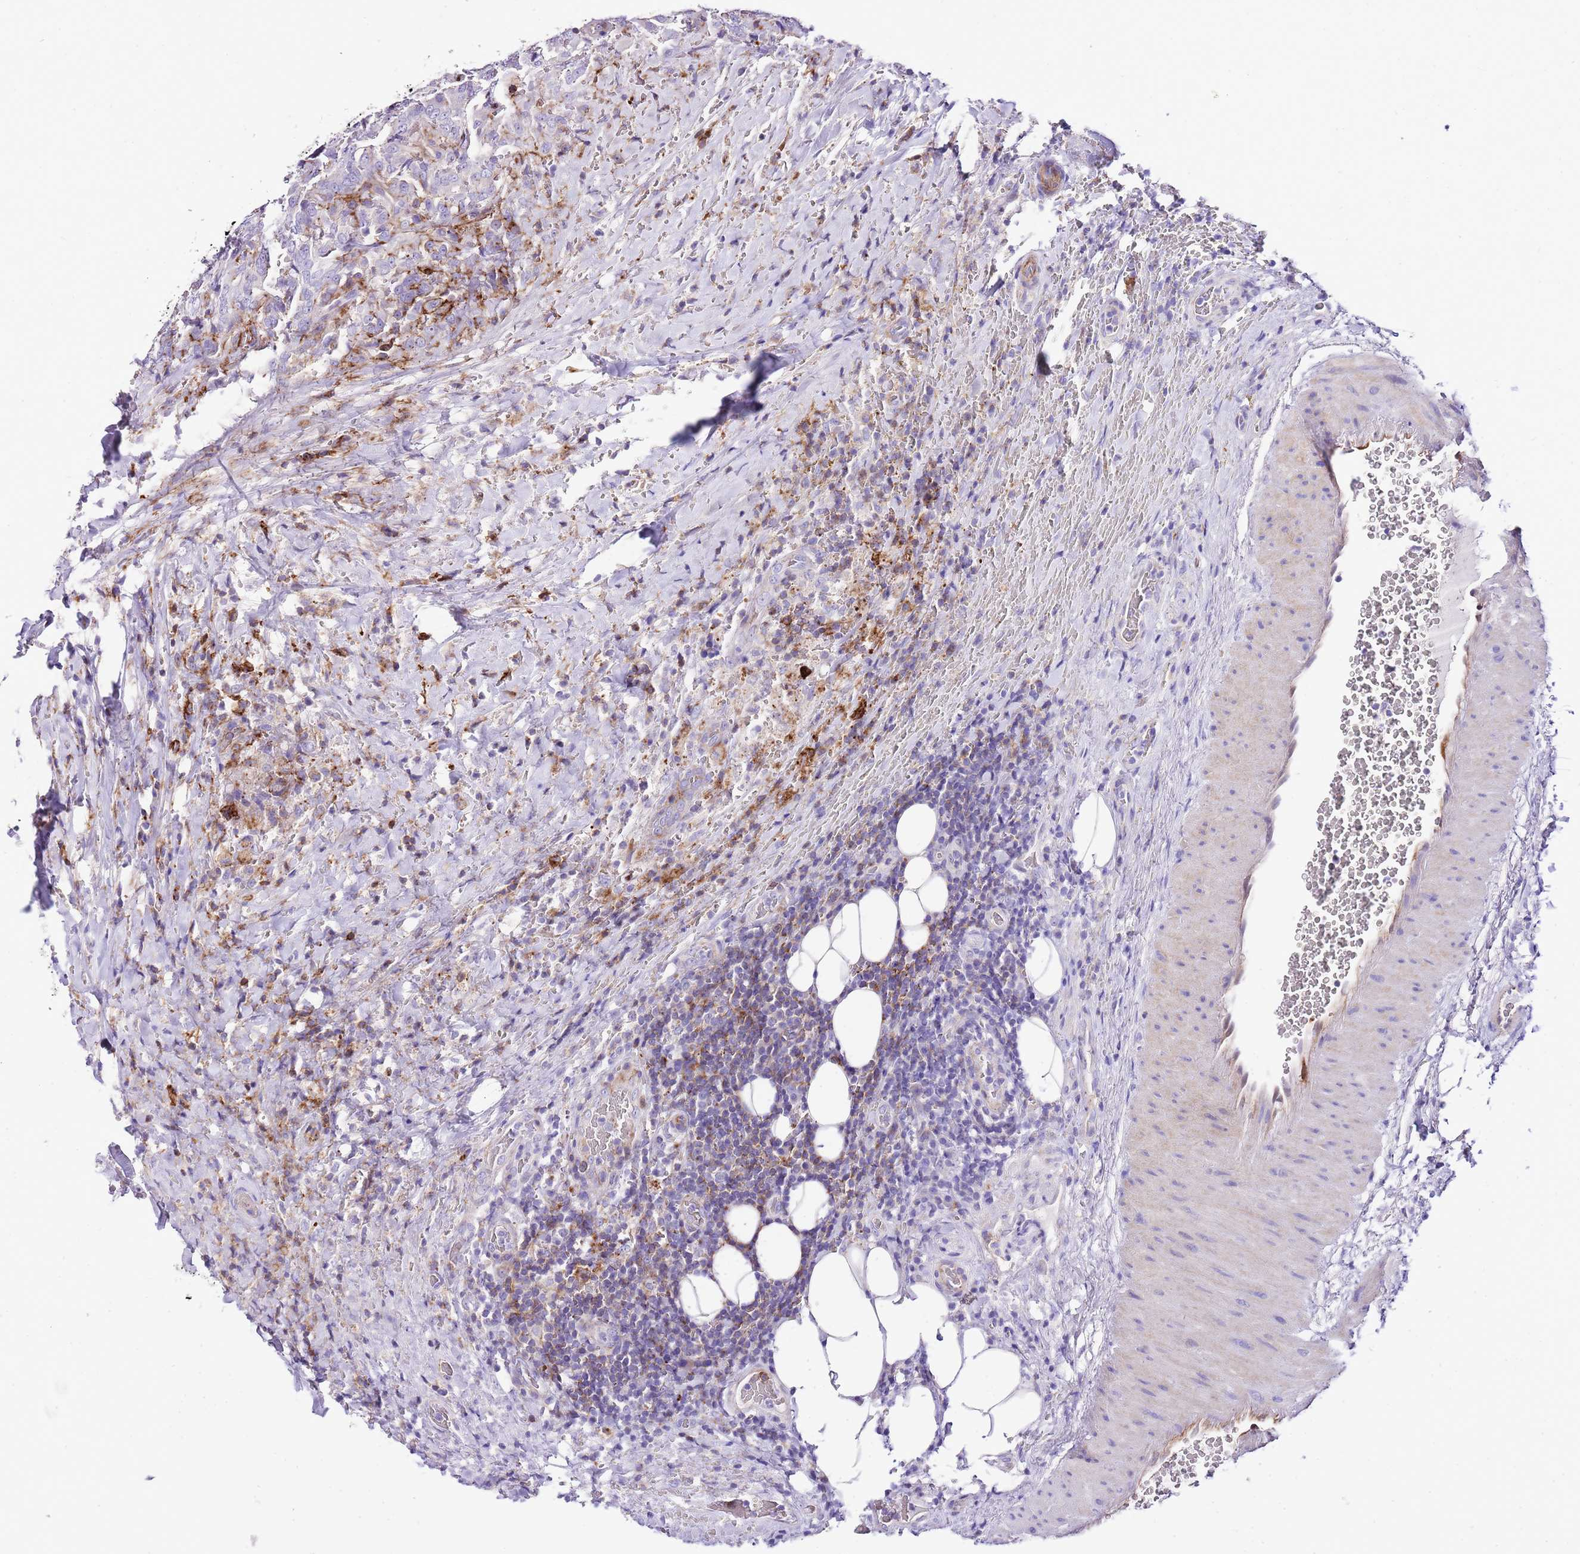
{"staining": {"intensity": "negative", "quantity": "none", "location": "none"}, "tissue": "thyroid cancer", "cell_type": "Tumor cells", "image_type": "cancer", "snomed": [{"axis": "morphology", "description": "Papillary adenocarcinoma, NOS"}, {"axis": "topography", "description": "Thyroid gland"}], "caption": "IHC micrograph of thyroid cancer stained for a protein (brown), which shows no expression in tumor cells.", "gene": "ALDH3A1", "patient": {"sex": "male", "age": 61}}